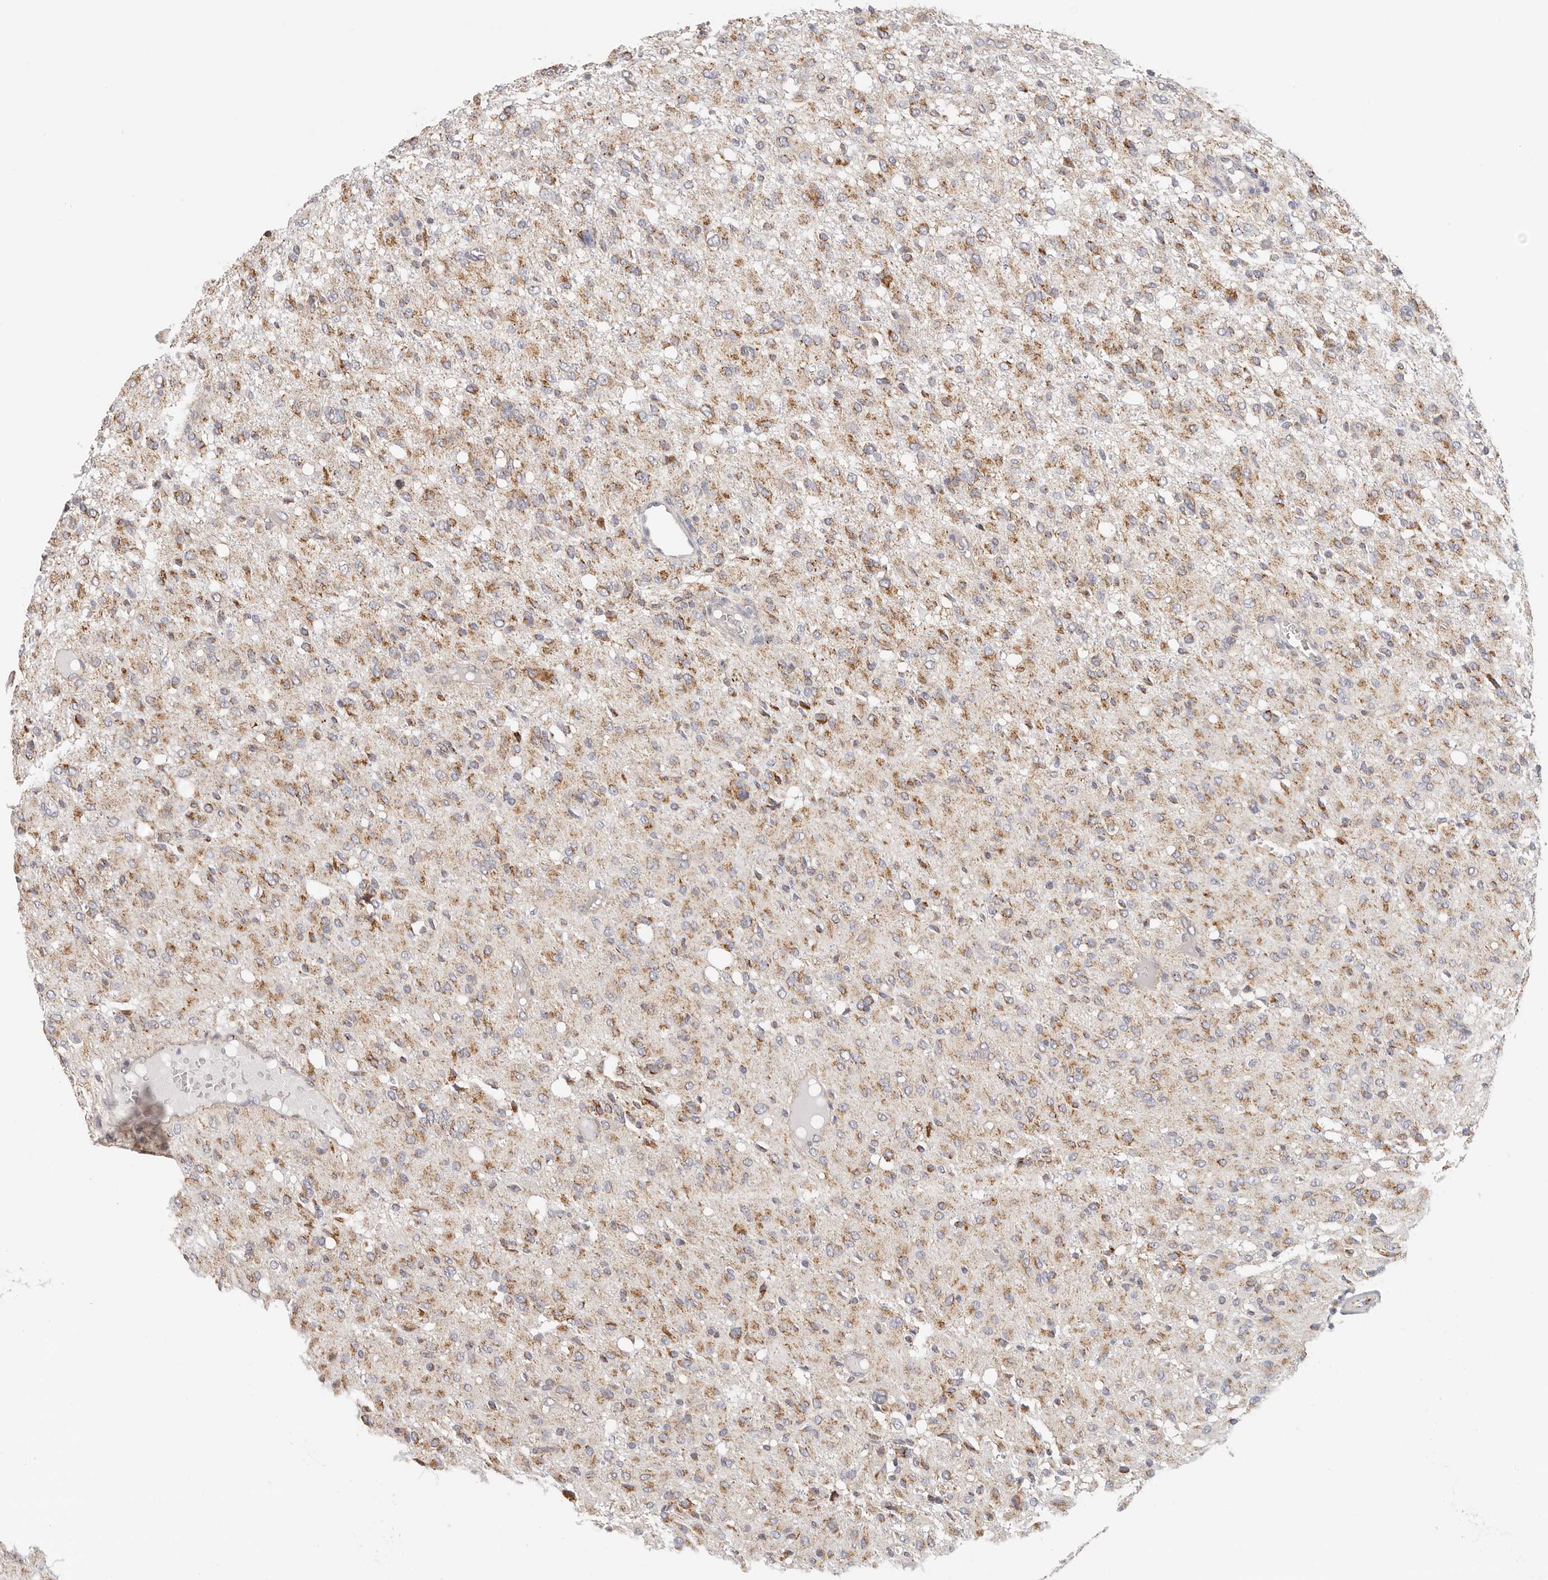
{"staining": {"intensity": "moderate", "quantity": "25%-75%", "location": "cytoplasmic/membranous"}, "tissue": "glioma", "cell_type": "Tumor cells", "image_type": "cancer", "snomed": [{"axis": "morphology", "description": "Glioma, malignant, High grade"}, {"axis": "topography", "description": "Brain"}], "caption": "A photomicrograph of malignant glioma (high-grade) stained for a protein displays moderate cytoplasmic/membranous brown staining in tumor cells. The protein is shown in brown color, while the nuclei are stained blue.", "gene": "AFDN", "patient": {"sex": "female", "age": 59}}